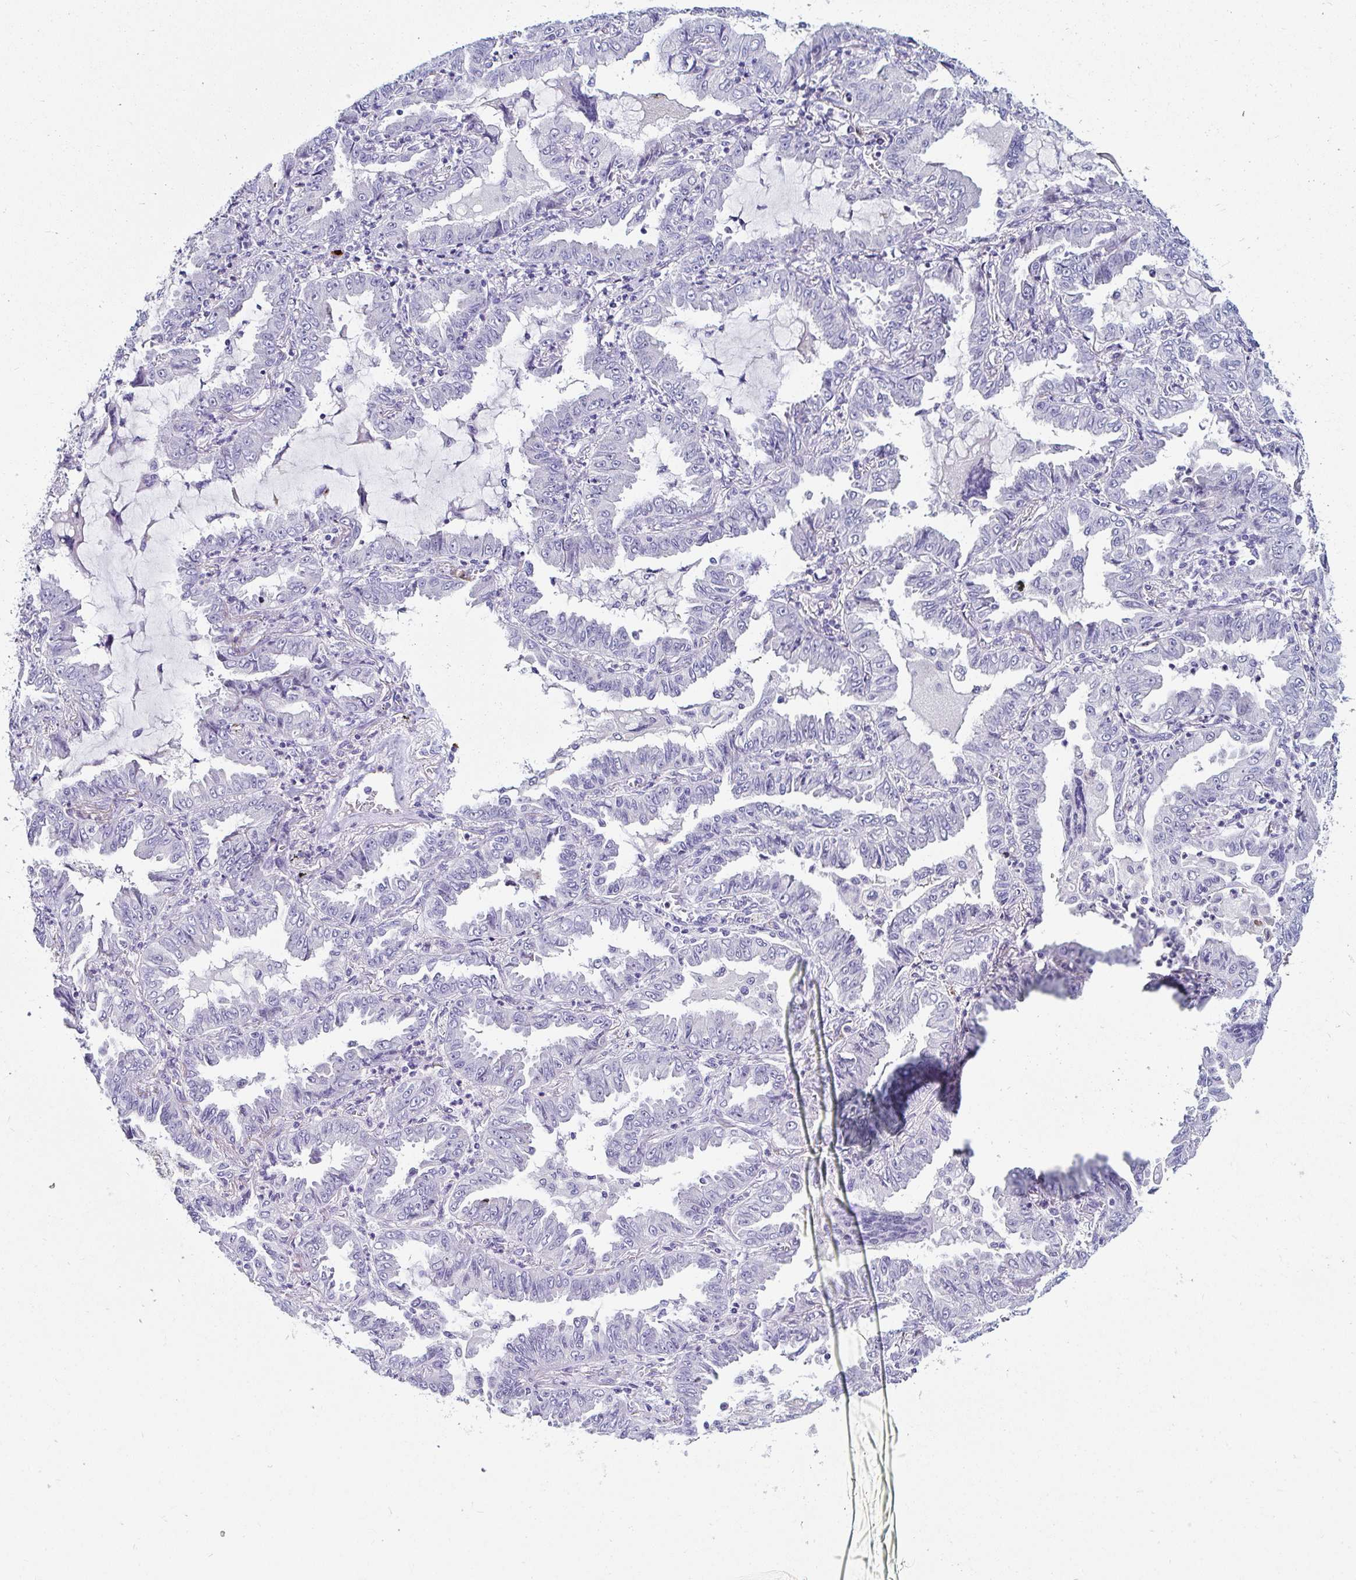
{"staining": {"intensity": "negative", "quantity": "none", "location": "none"}, "tissue": "lung cancer", "cell_type": "Tumor cells", "image_type": "cancer", "snomed": [{"axis": "morphology", "description": "Adenocarcinoma, NOS"}, {"axis": "topography", "description": "Lung"}], "caption": "Tumor cells are negative for protein expression in human lung cancer.", "gene": "C4orf17", "patient": {"sex": "female", "age": 52}}